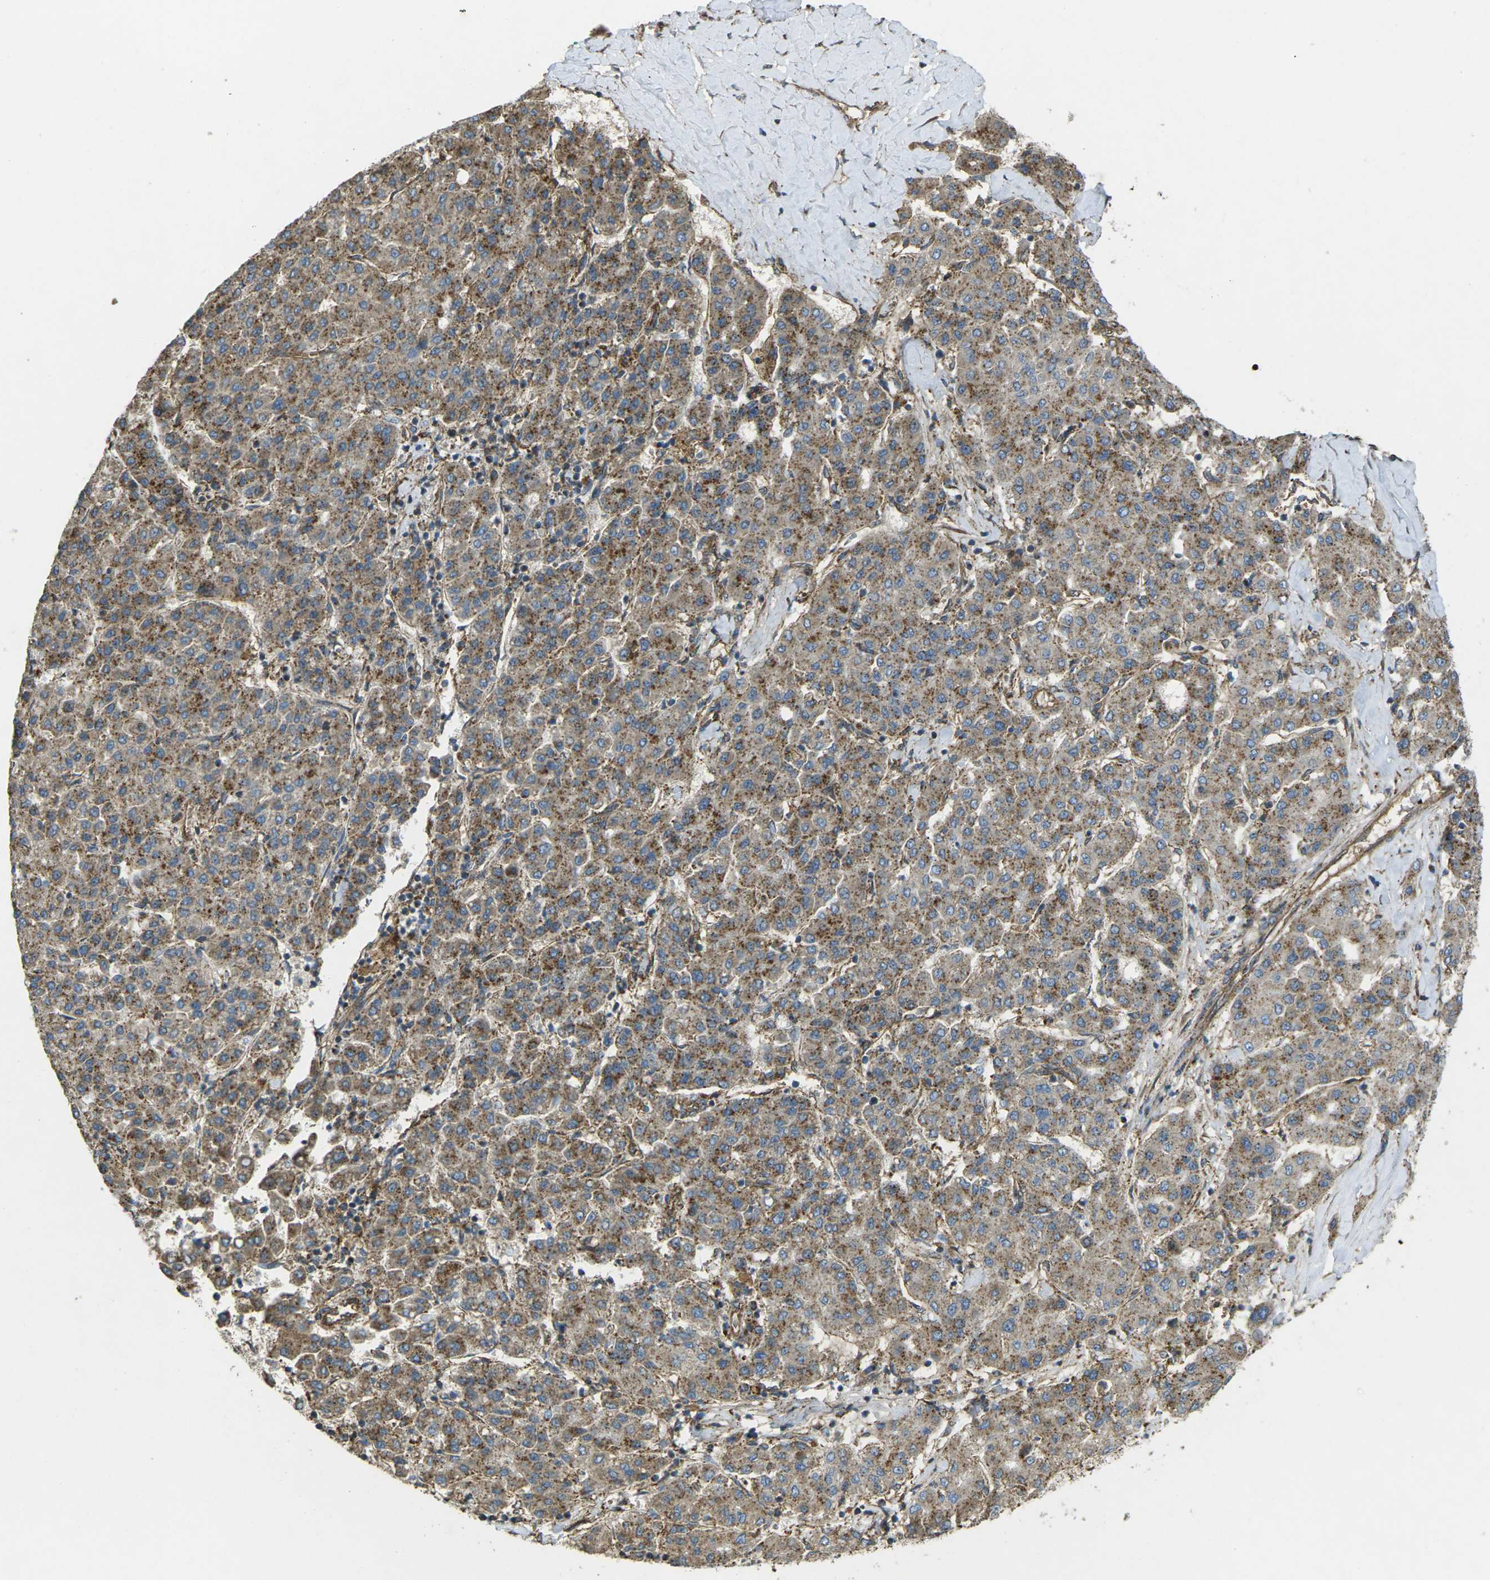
{"staining": {"intensity": "moderate", "quantity": ">75%", "location": "cytoplasmic/membranous"}, "tissue": "liver cancer", "cell_type": "Tumor cells", "image_type": "cancer", "snomed": [{"axis": "morphology", "description": "Carcinoma, Hepatocellular, NOS"}, {"axis": "topography", "description": "Liver"}], "caption": "Protein expression analysis of liver cancer (hepatocellular carcinoma) reveals moderate cytoplasmic/membranous expression in about >75% of tumor cells.", "gene": "CHMP3", "patient": {"sex": "male", "age": 65}}